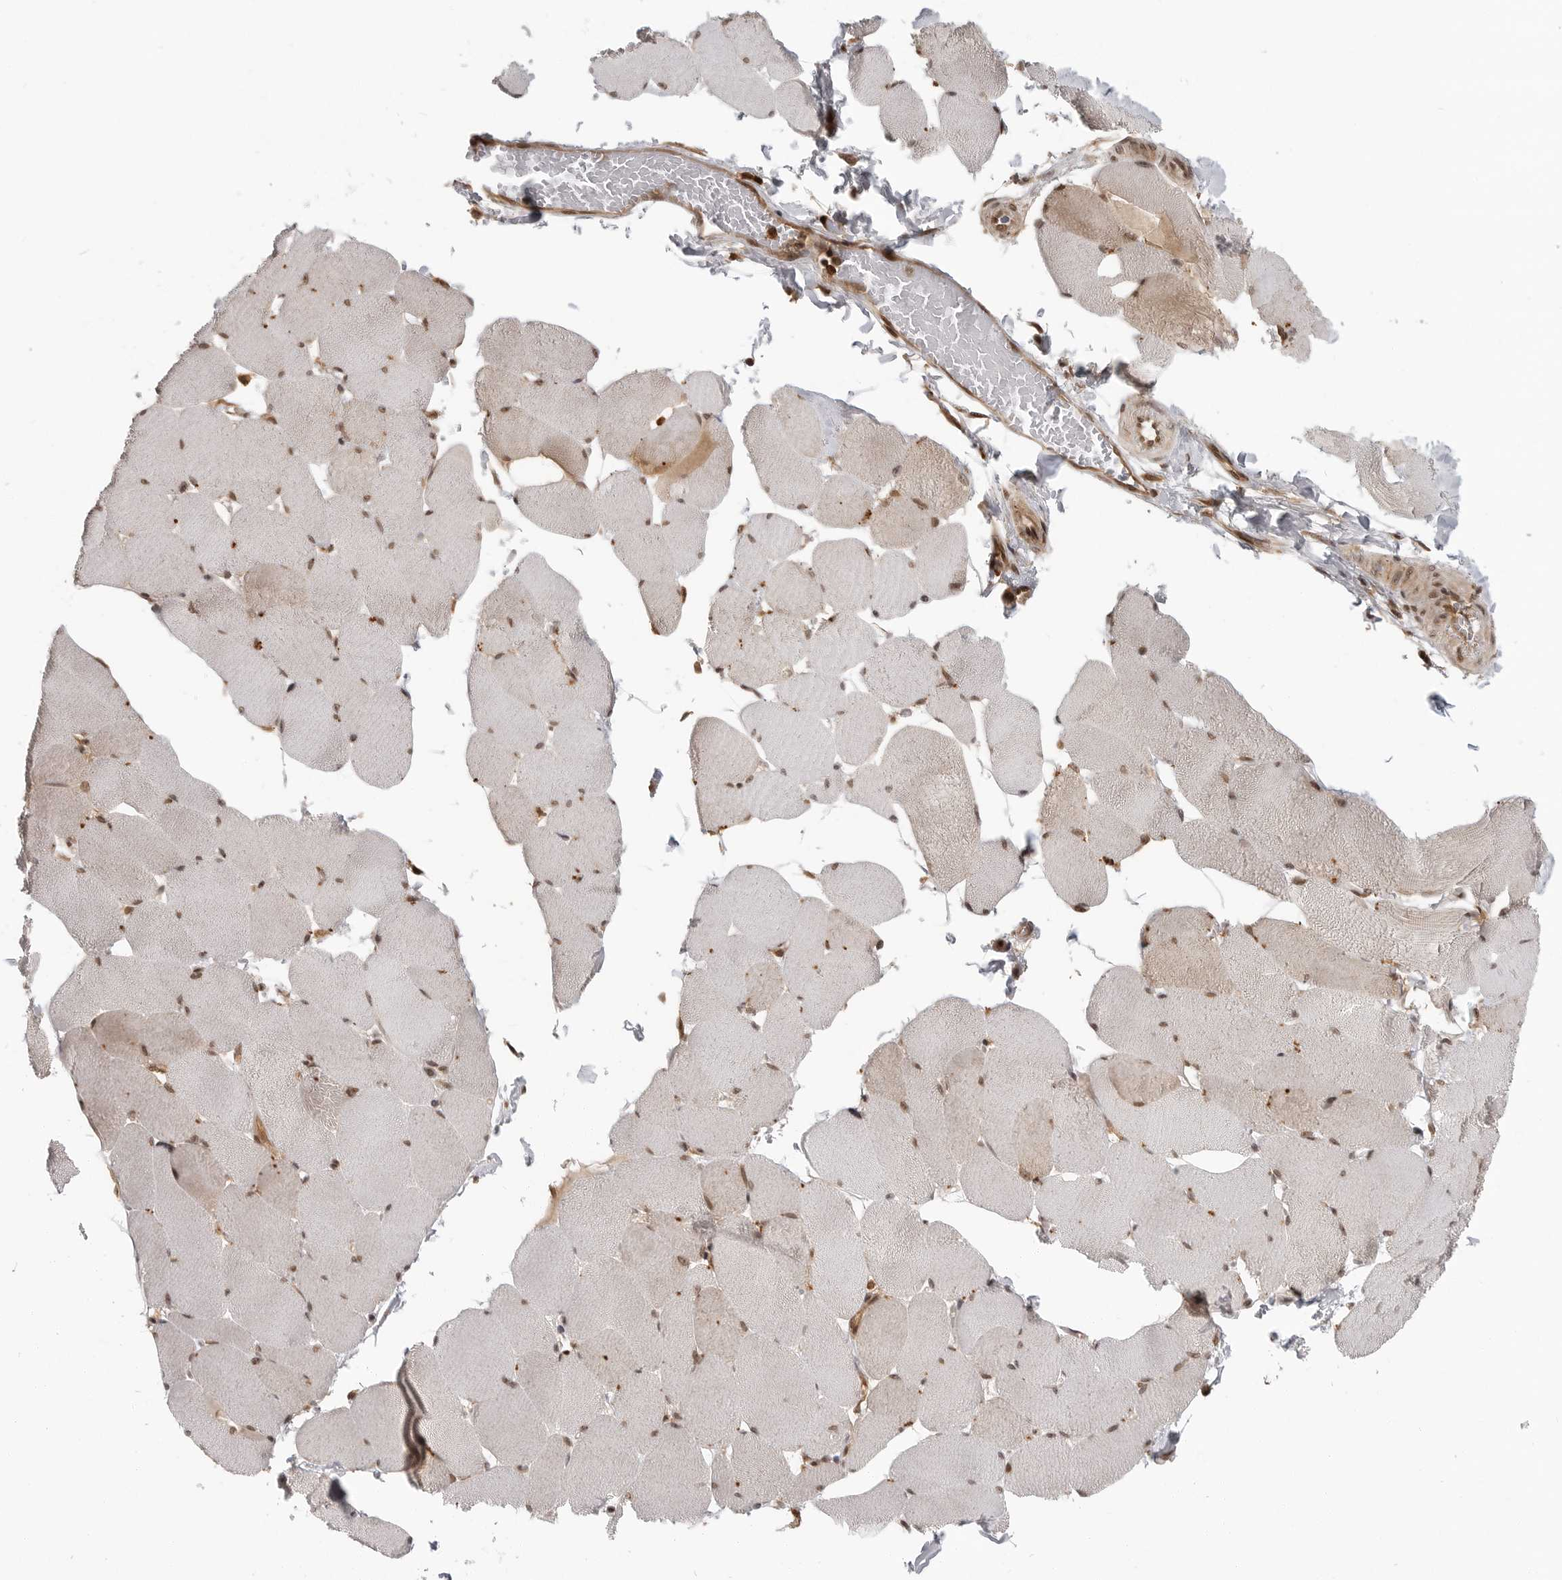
{"staining": {"intensity": "moderate", "quantity": "<25%", "location": "cytoplasmic/membranous,nuclear"}, "tissue": "skeletal muscle", "cell_type": "Myocytes", "image_type": "normal", "snomed": [{"axis": "morphology", "description": "Normal tissue, NOS"}, {"axis": "topography", "description": "Skin"}, {"axis": "topography", "description": "Skeletal muscle"}], "caption": "Protein positivity by immunohistochemistry demonstrates moderate cytoplasmic/membranous,nuclear expression in approximately <25% of myocytes in normal skeletal muscle.", "gene": "SZRD1", "patient": {"sex": "male", "age": 83}}